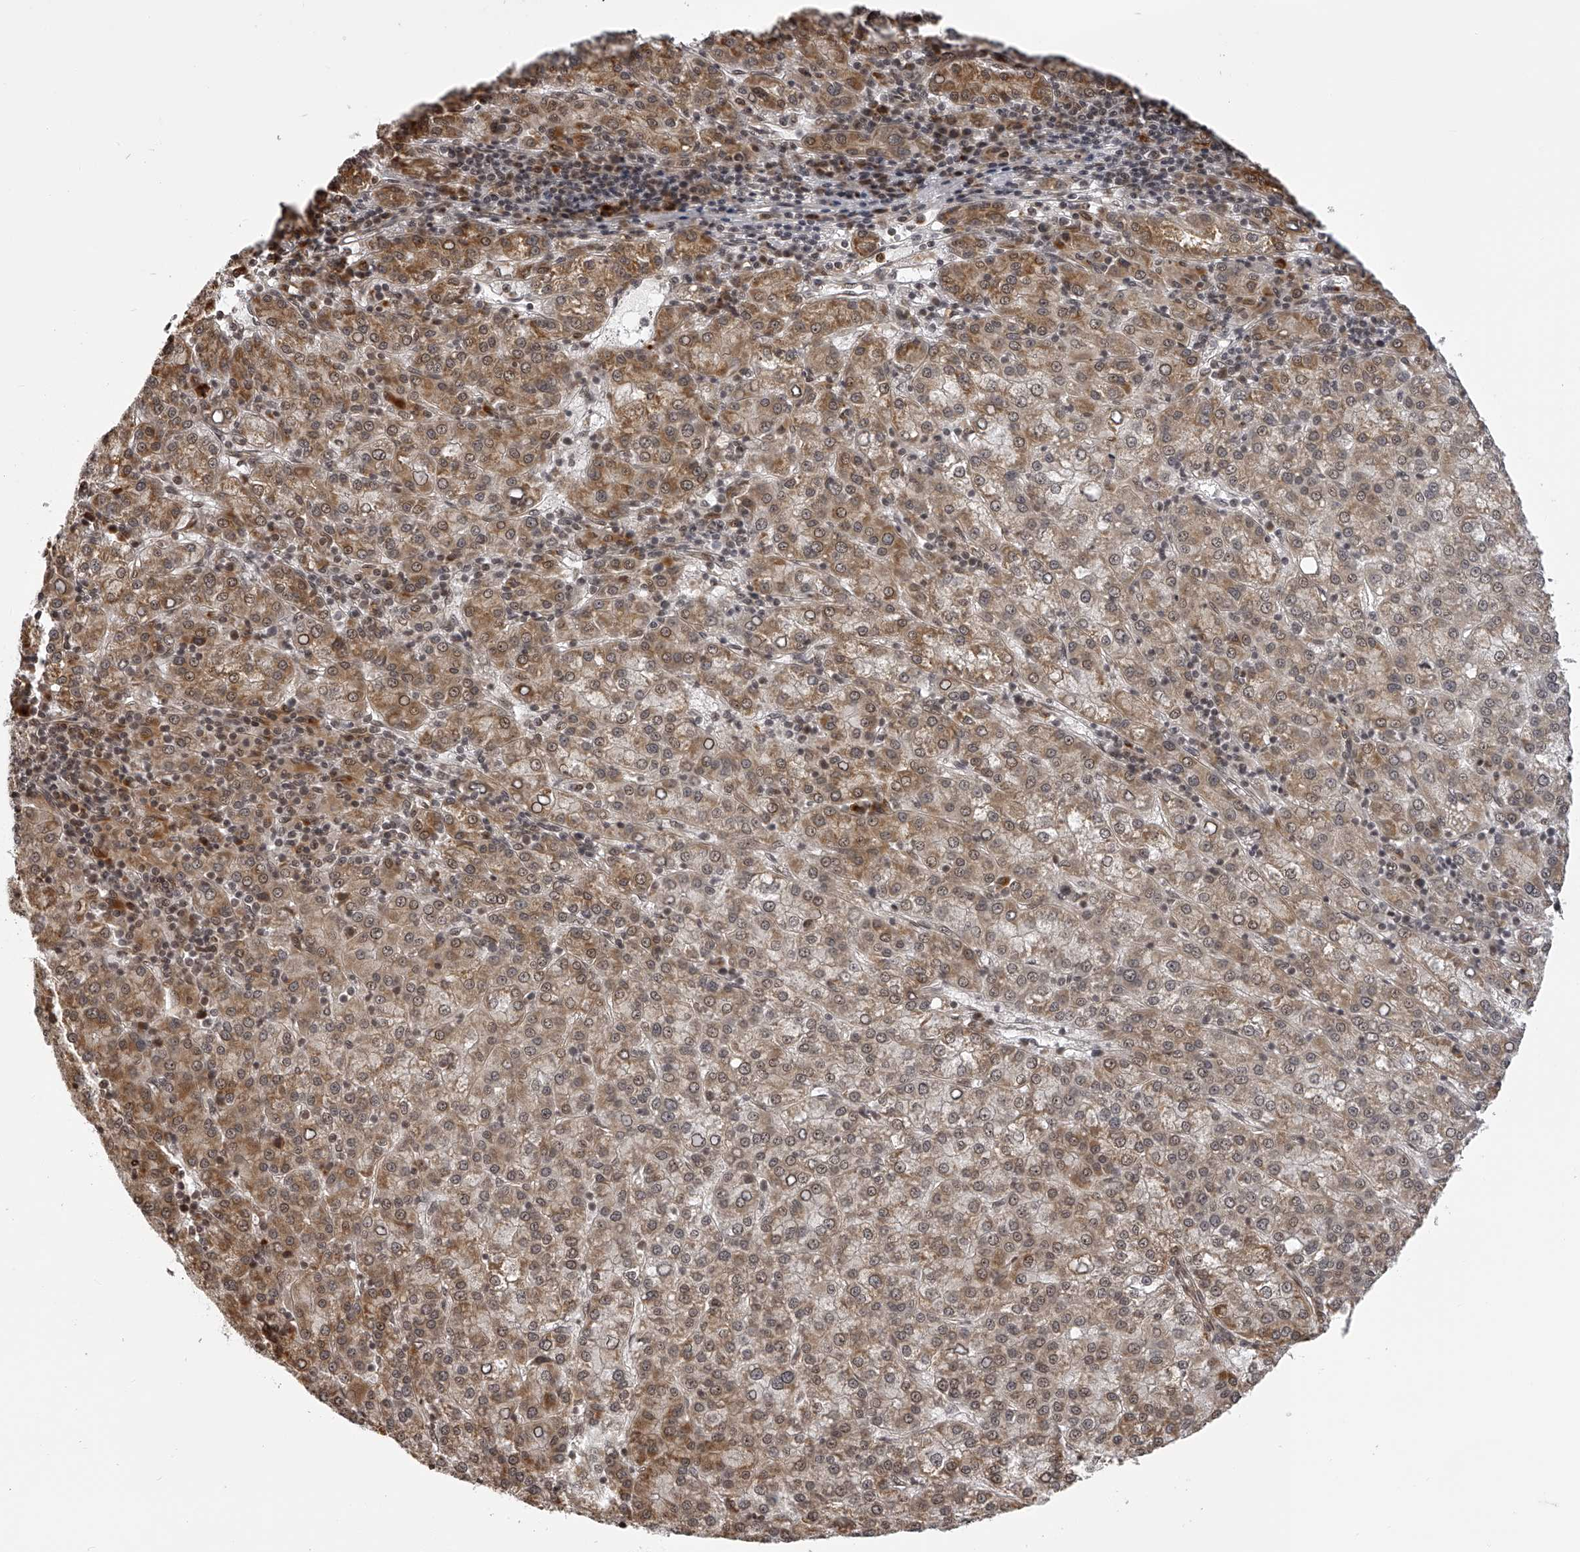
{"staining": {"intensity": "moderate", "quantity": ">75%", "location": "cytoplasmic/membranous,nuclear"}, "tissue": "liver cancer", "cell_type": "Tumor cells", "image_type": "cancer", "snomed": [{"axis": "morphology", "description": "Carcinoma, Hepatocellular, NOS"}, {"axis": "topography", "description": "Liver"}], "caption": "Tumor cells reveal medium levels of moderate cytoplasmic/membranous and nuclear expression in about >75% of cells in liver cancer.", "gene": "ODF2L", "patient": {"sex": "female", "age": 58}}